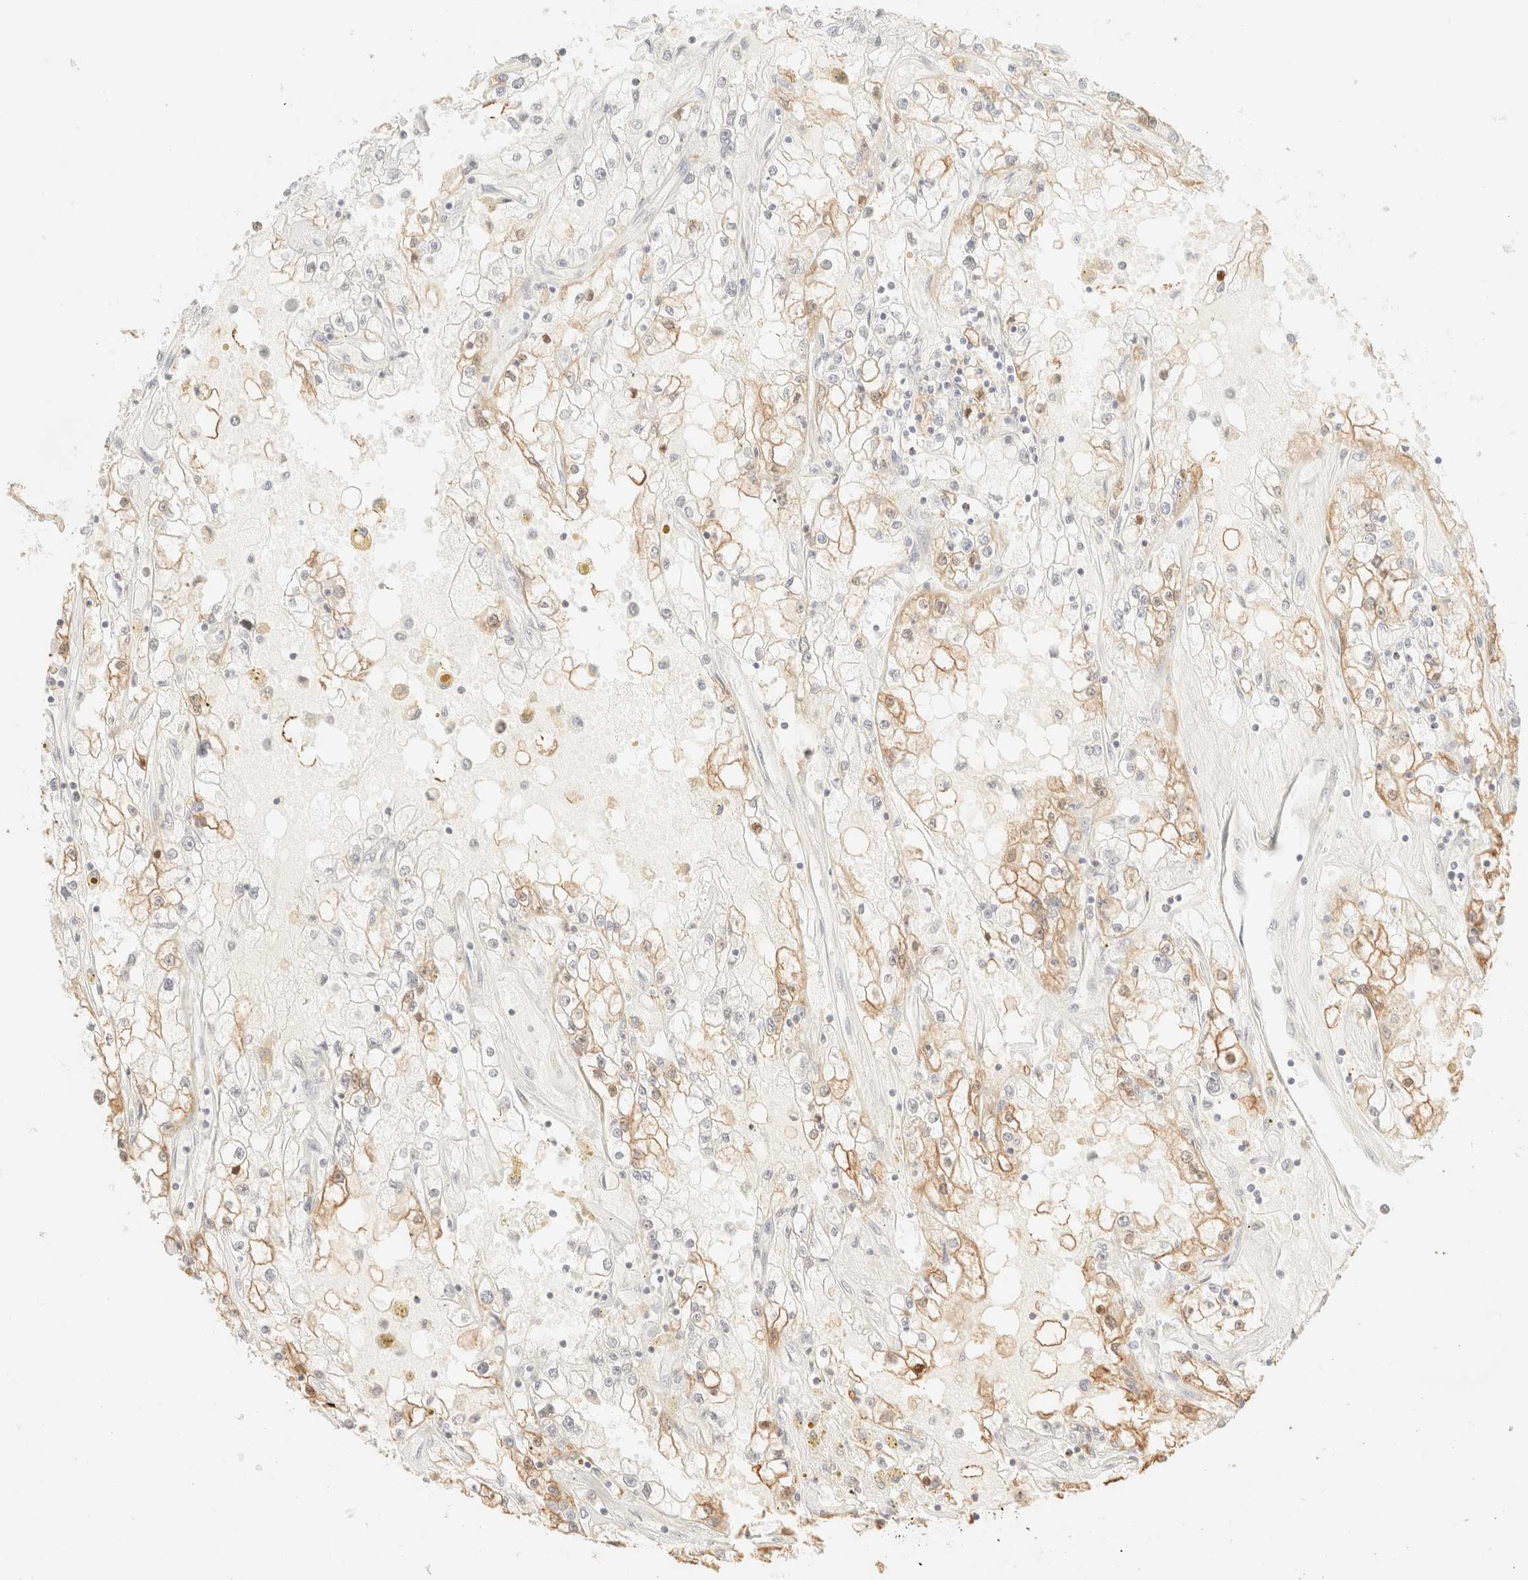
{"staining": {"intensity": "moderate", "quantity": "25%-75%", "location": "cytoplasmic/membranous"}, "tissue": "renal cancer", "cell_type": "Tumor cells", "image_type": "cancer", "snomed": [{"axis": "morphology", "description": "Adenocarcinoma, NOS"}, {"axis": "topography", "description": "Kidney"}], "caption": "Immunohistochemistry histopathology image of neoplastic tissue: adenocarcinoma (renal) stained using immunohistochemistry (IHC) demonstrates medium levels of moderate protein expression localized specifically in the cytoplasmic/membranous of tumor cells, appearing as a cytoplasmic/membranous brown color.", "gene": "TSR1", "patient": {"sex": "male", "age": 56}}